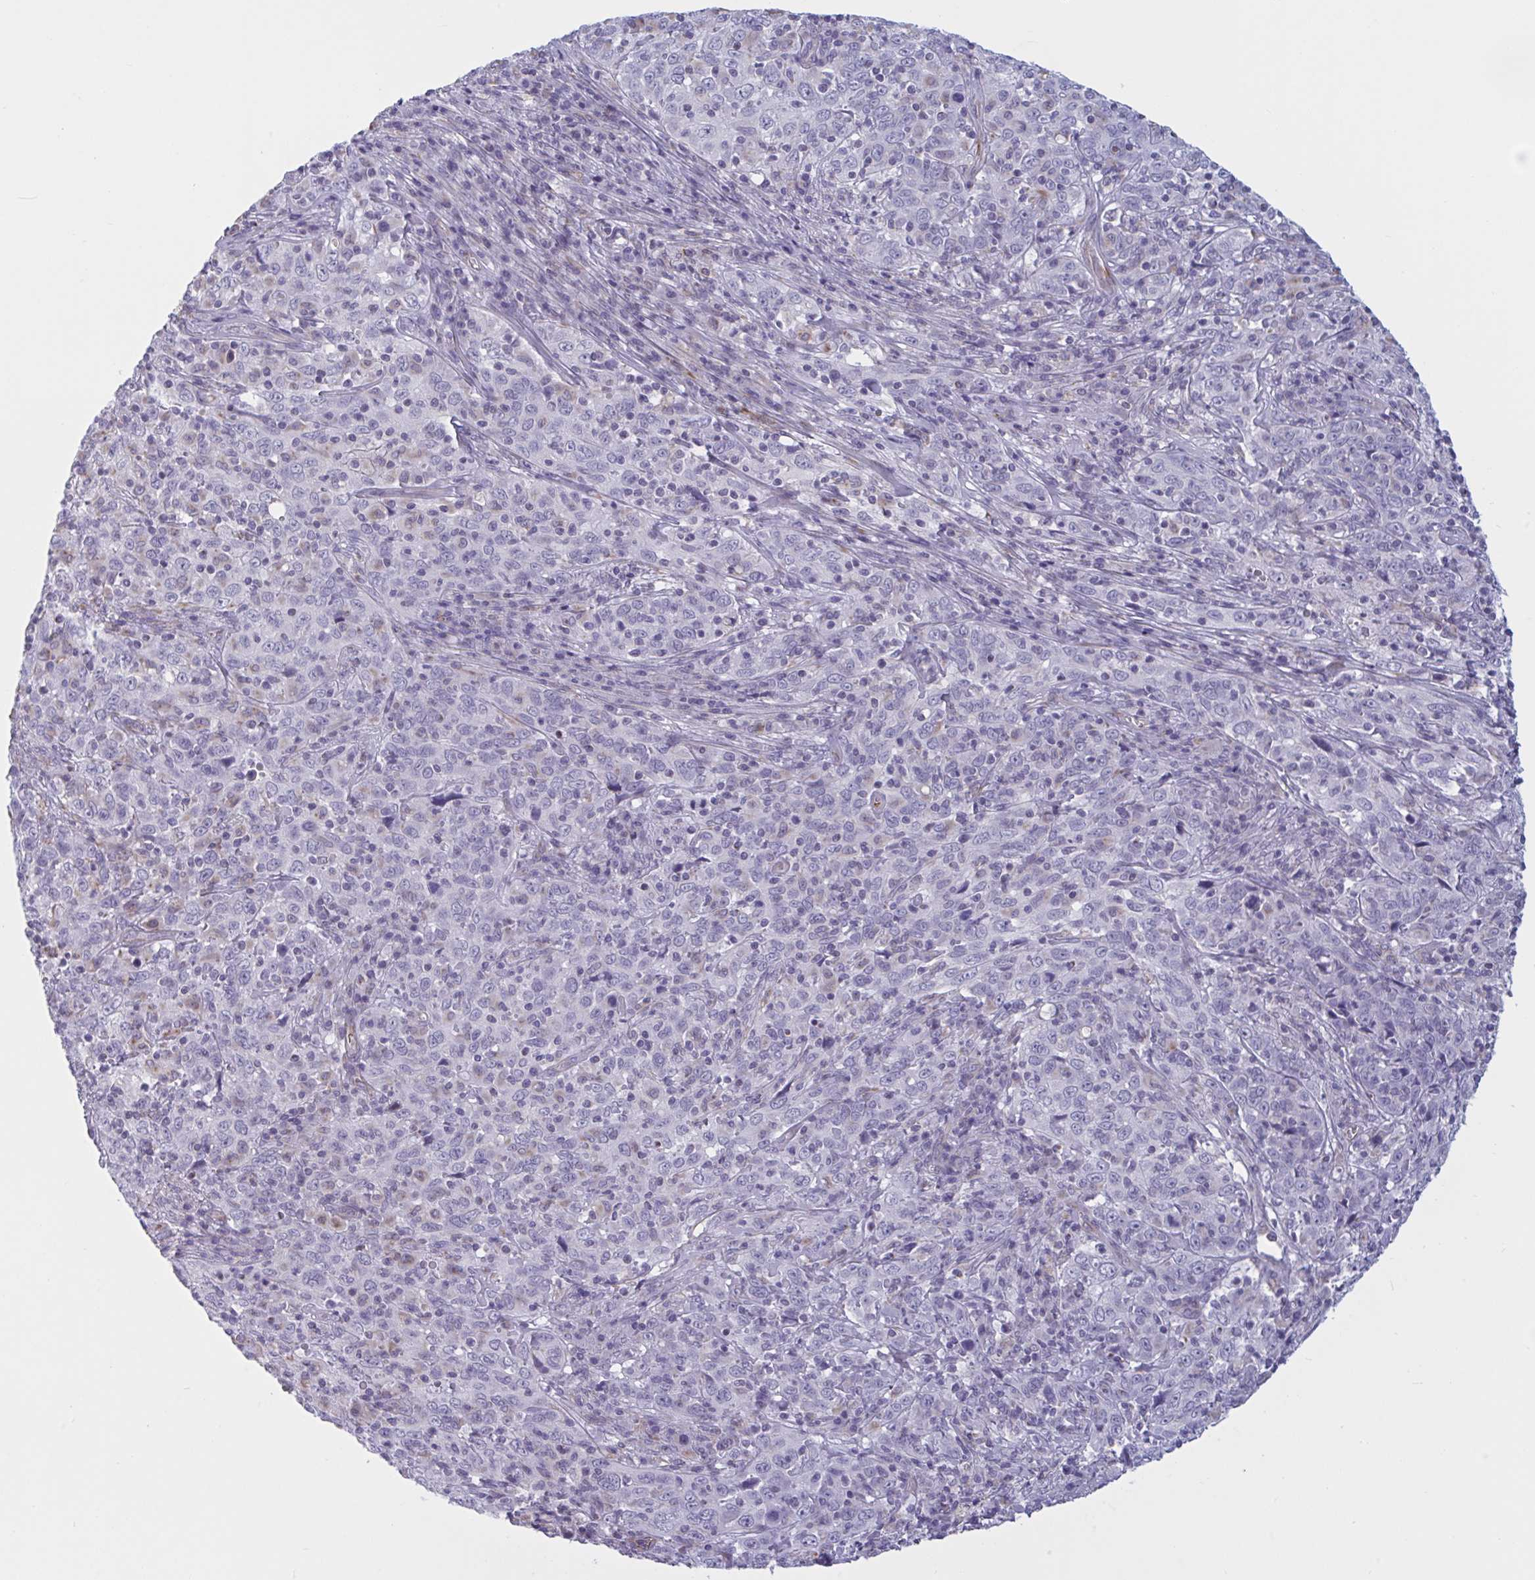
{"staining": {"intensity": "negative", "quantity": "none", "location": "none"}, "tissue": "cervical cancer", "cell_type": "Tumor cells", "image_type": "cancer", "snomed": [{"axis": "morphology", "description": "Squamous cell carcinoma, NOS"}, {"axis": "topography", "description": "Cervix"}], "caption": "Tumor cells show no significant staining in cervical cancer (squamous cell carcinoma).", "gene": "OR1L3", "patient": {"sex": "female", "age": 46}}